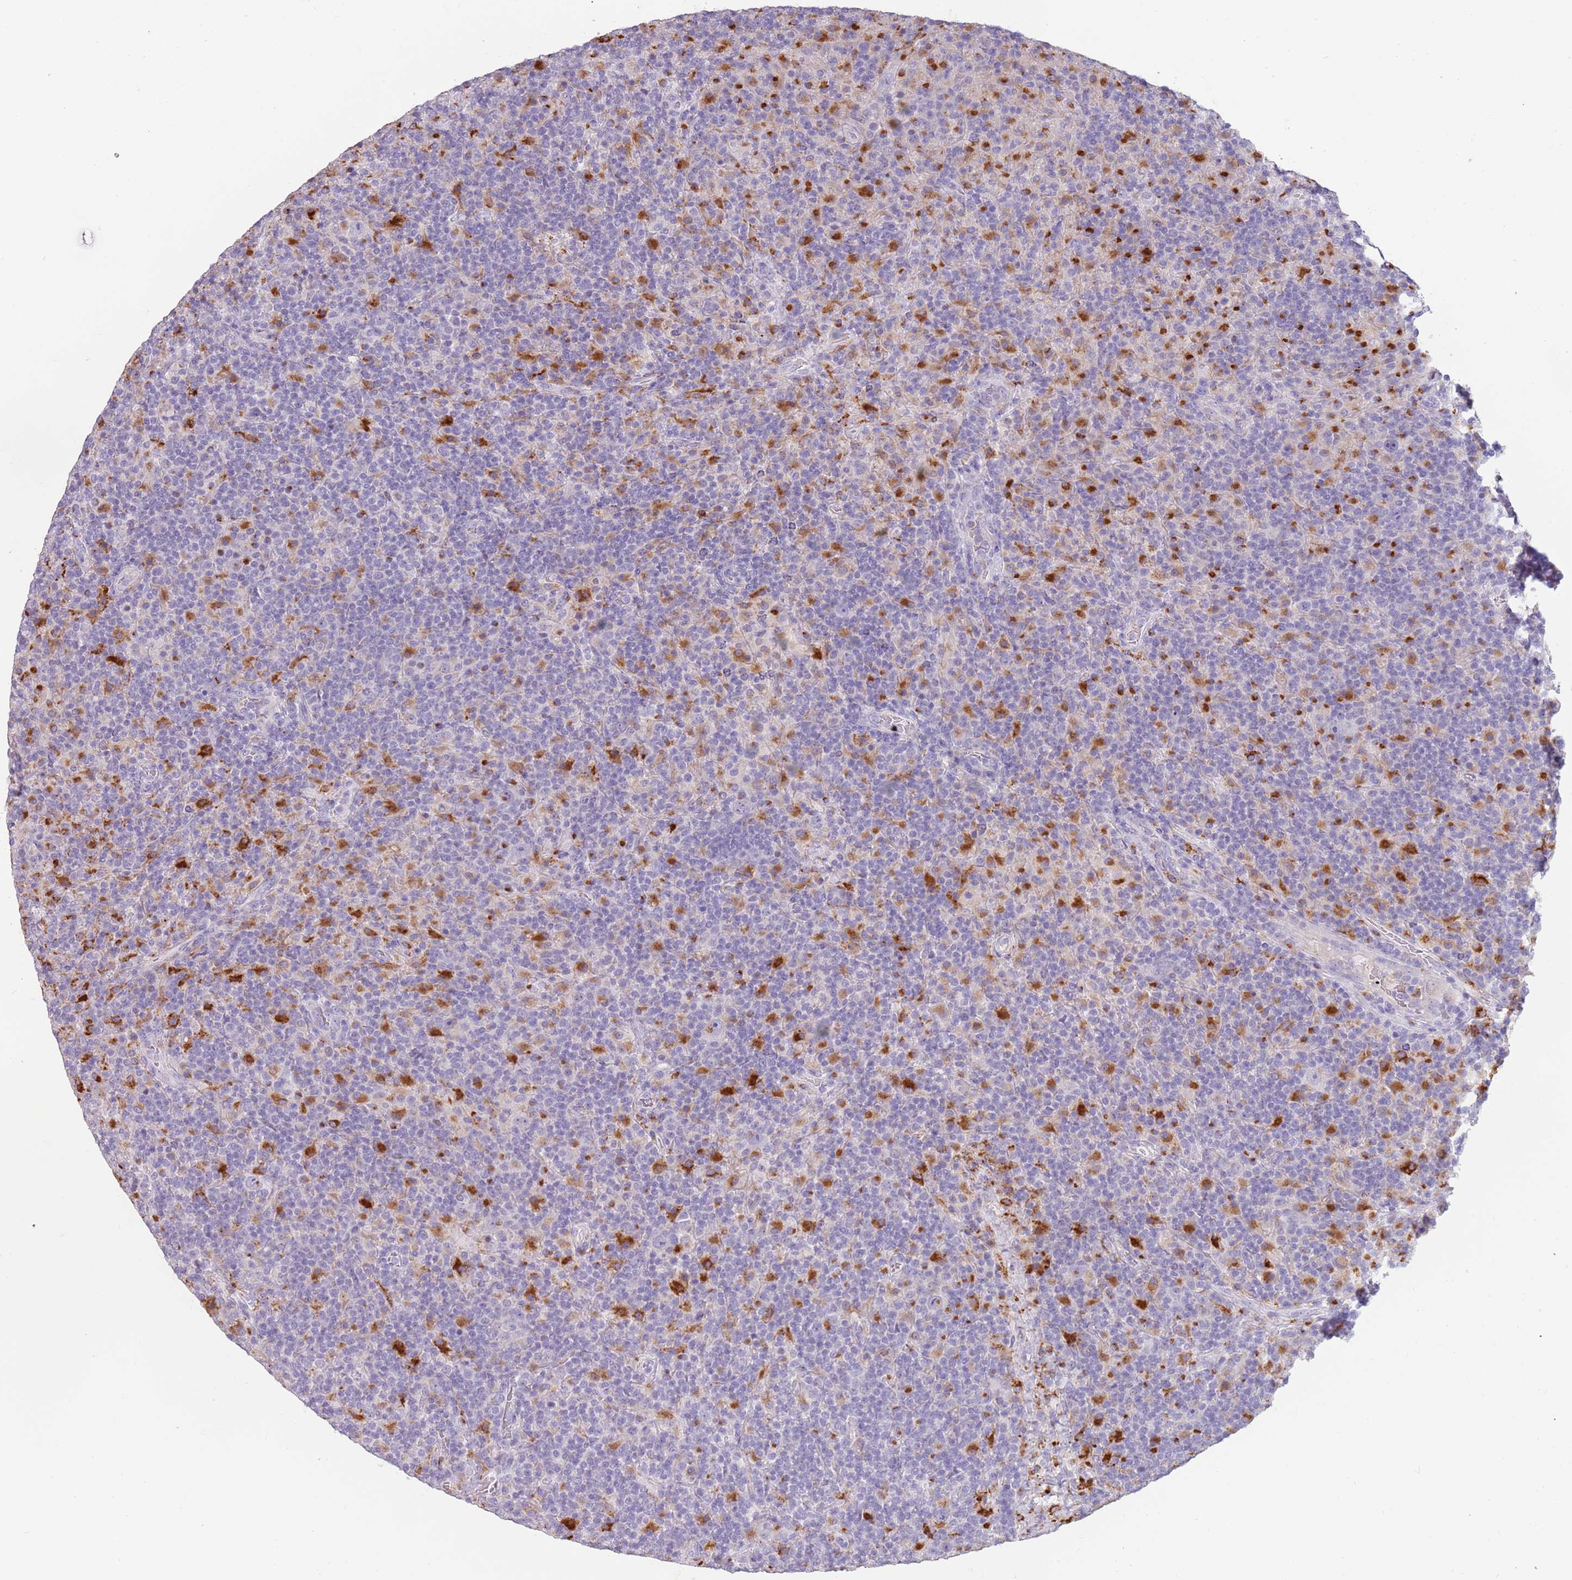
{"staining": {"intensity": "negative", "quantity": "none", "location": "none"}, "tissue": "lymphoma", "cell_type": "Tumor cells", "image_type": "cancer", "snomed": [{"axis": "morphology", "description": "Hodgkin's disease, NOS"}, {"axis": "topography", "description": "Lymph node"}], "caption": "The immunohistochemistry (IHC) histopathology image has no significant positivity in tumor cells of lymphoma tissue.", "gene": "NWD2", "patient": {"sex": "male", "age": 70}}